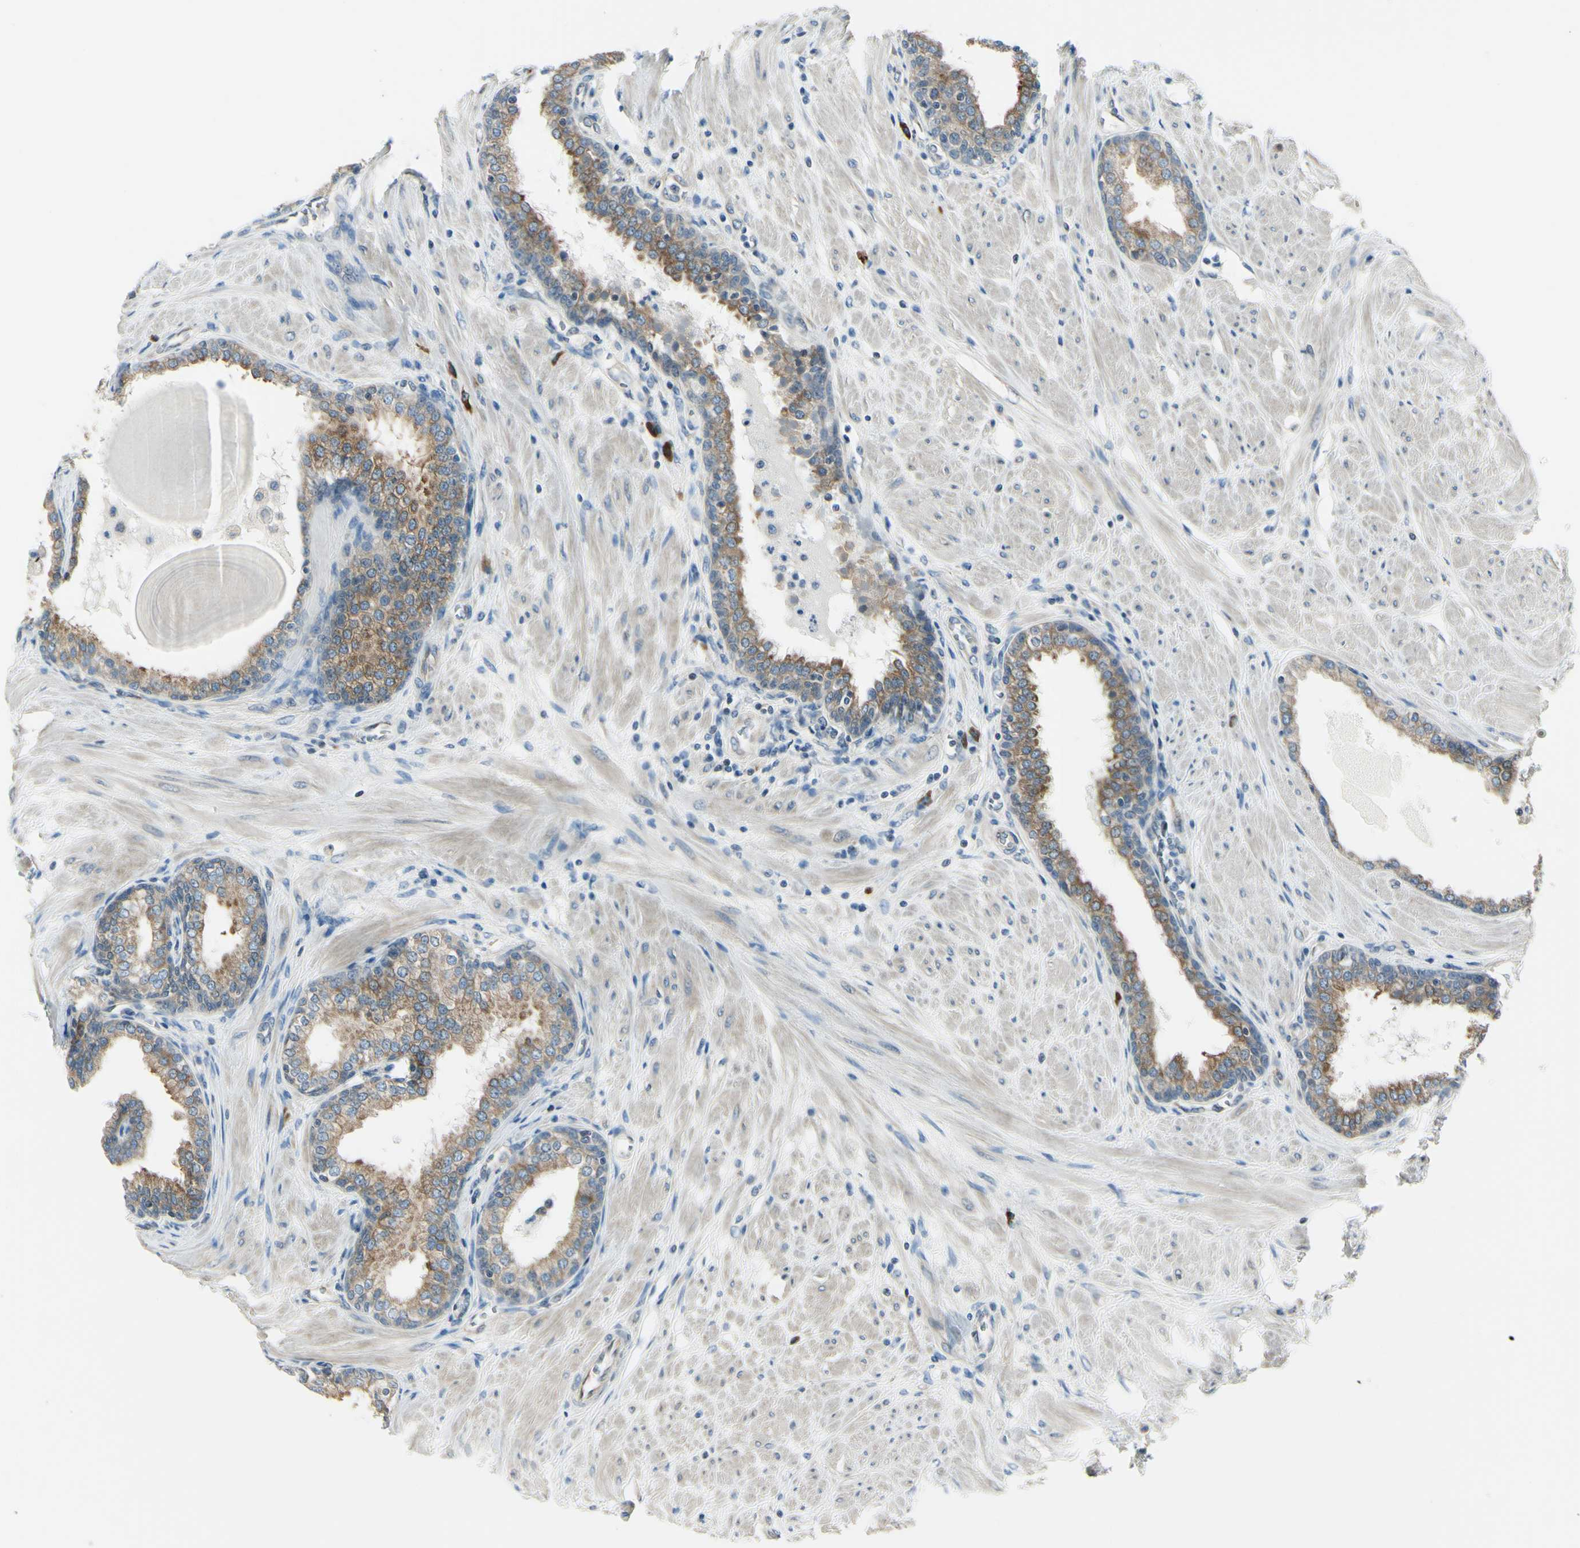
{"staining": {"intensity": "moderate", "quantity": ">75%", "location": "cytoplasmic/membranous"}, "tissue": "prostate", "cell_type": "Glandular cells", "image_type": "normal", "snomed": [{"axis": "morphology", "description": "Normal tissue, NOS"}, {"axis": "topography", "description": "Prostate"}], "caption": "Approximately >75% of glandular cells in benign human prostate exhibit moderate cytoplasmic/membranous protein staining as visualized by brown immunohistochemical staining.", "gene": "SELENOS", "patient": {"sex": "male", "age": 51}}